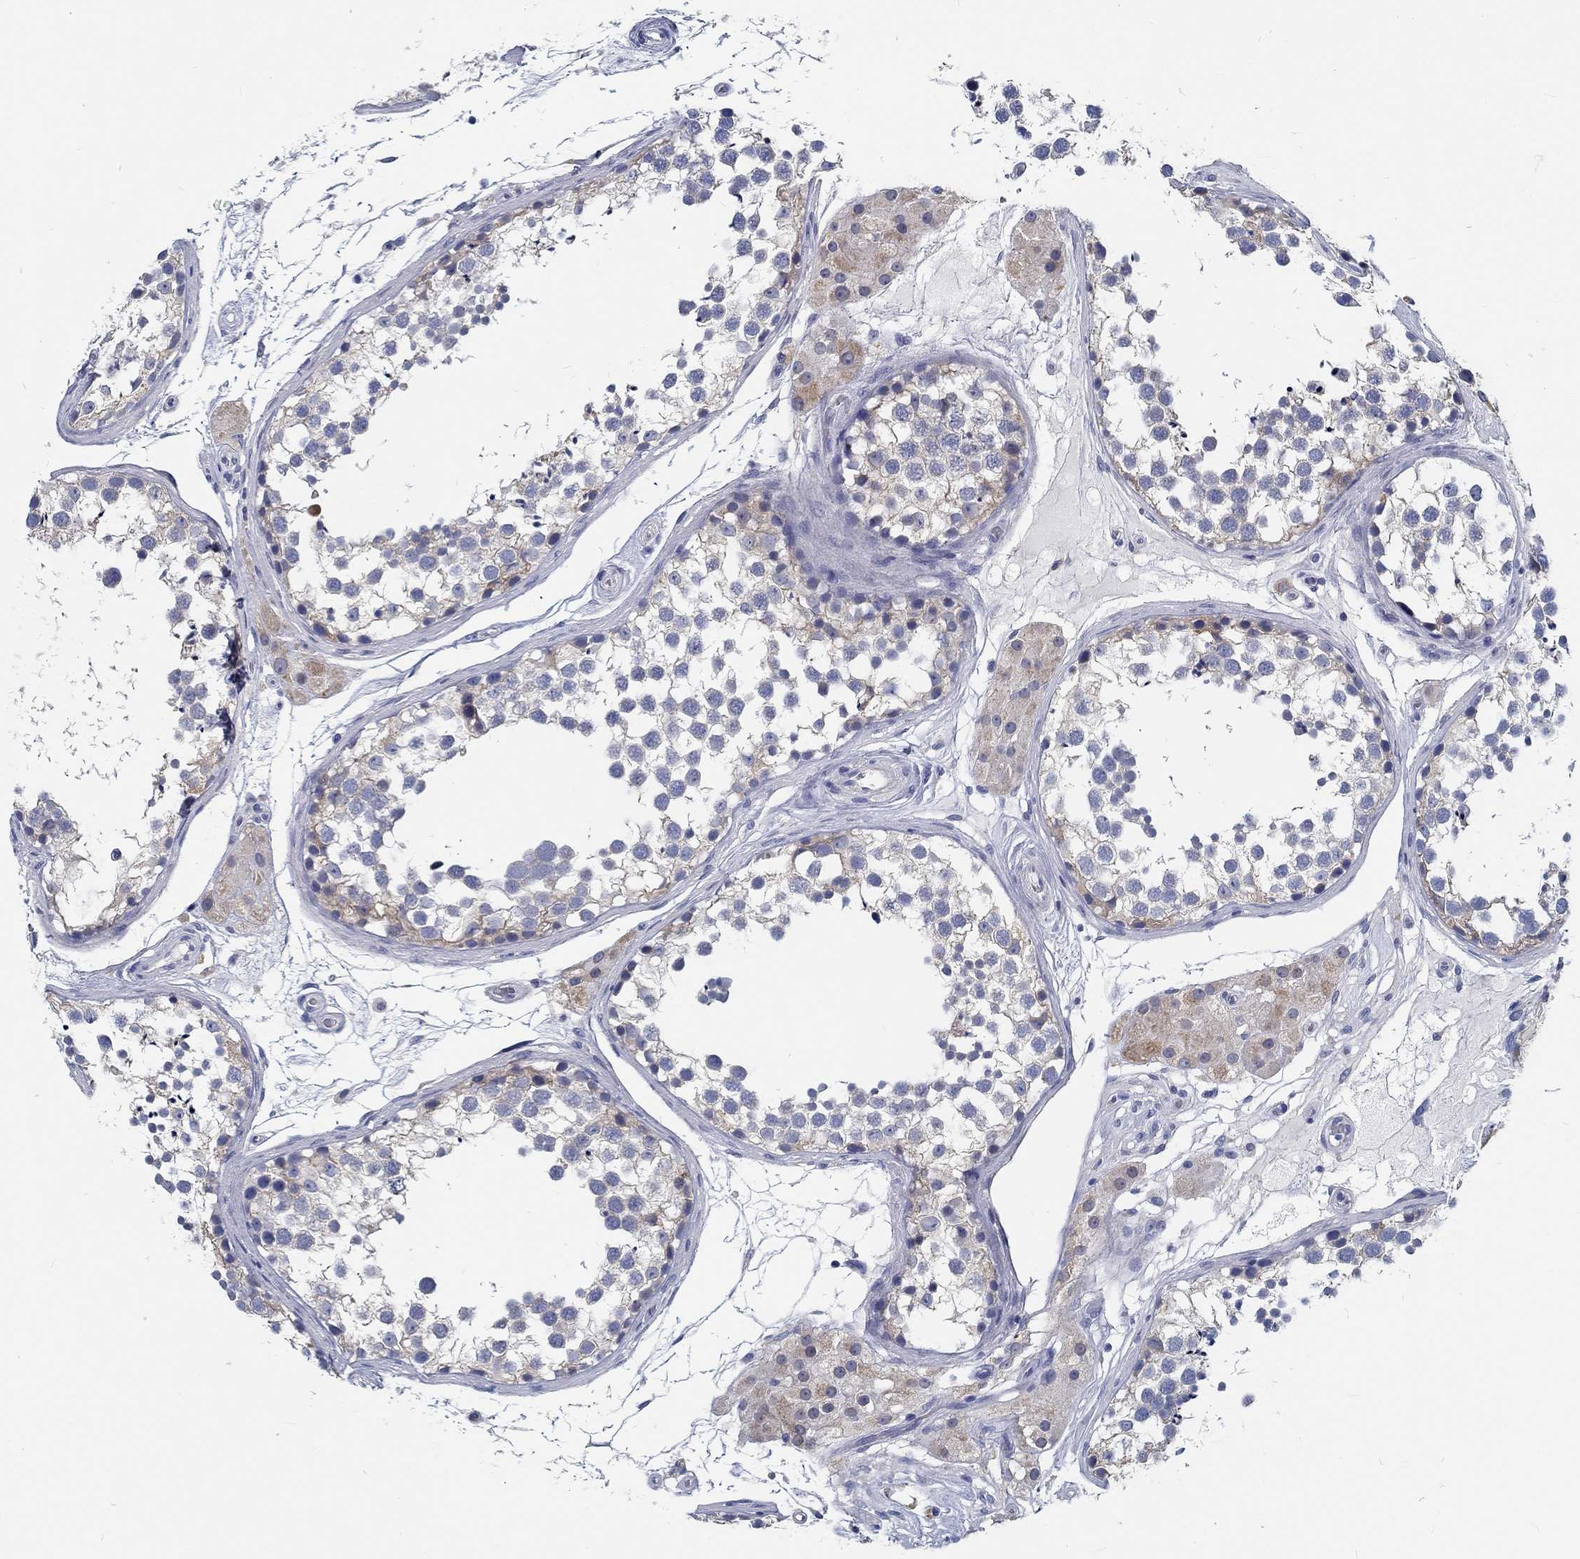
{"staining": {"intensity": "weak", "quantity": "<25%", "location": "cytoplasmic/membranous"}, "tissue": "testis", "cell_type": "Cells in seminiferous ducts", "image_type": "normal", "snomed": [{"axis": "morphology", "description": "Normal tissue, NOS"}, {"axis": "morphology", "description": "Seminoma, NOS"}, {"axis": "topography", "description": "Testis"}], "caption": "The image demonstrates no staining of cells in seminiferous ducts in unremarkable testis. (DAB immunohistochemistry with hematoxylin counter stain).", "gene": "MYBPC1", "patient": {"sex": "male", "age": 65}}